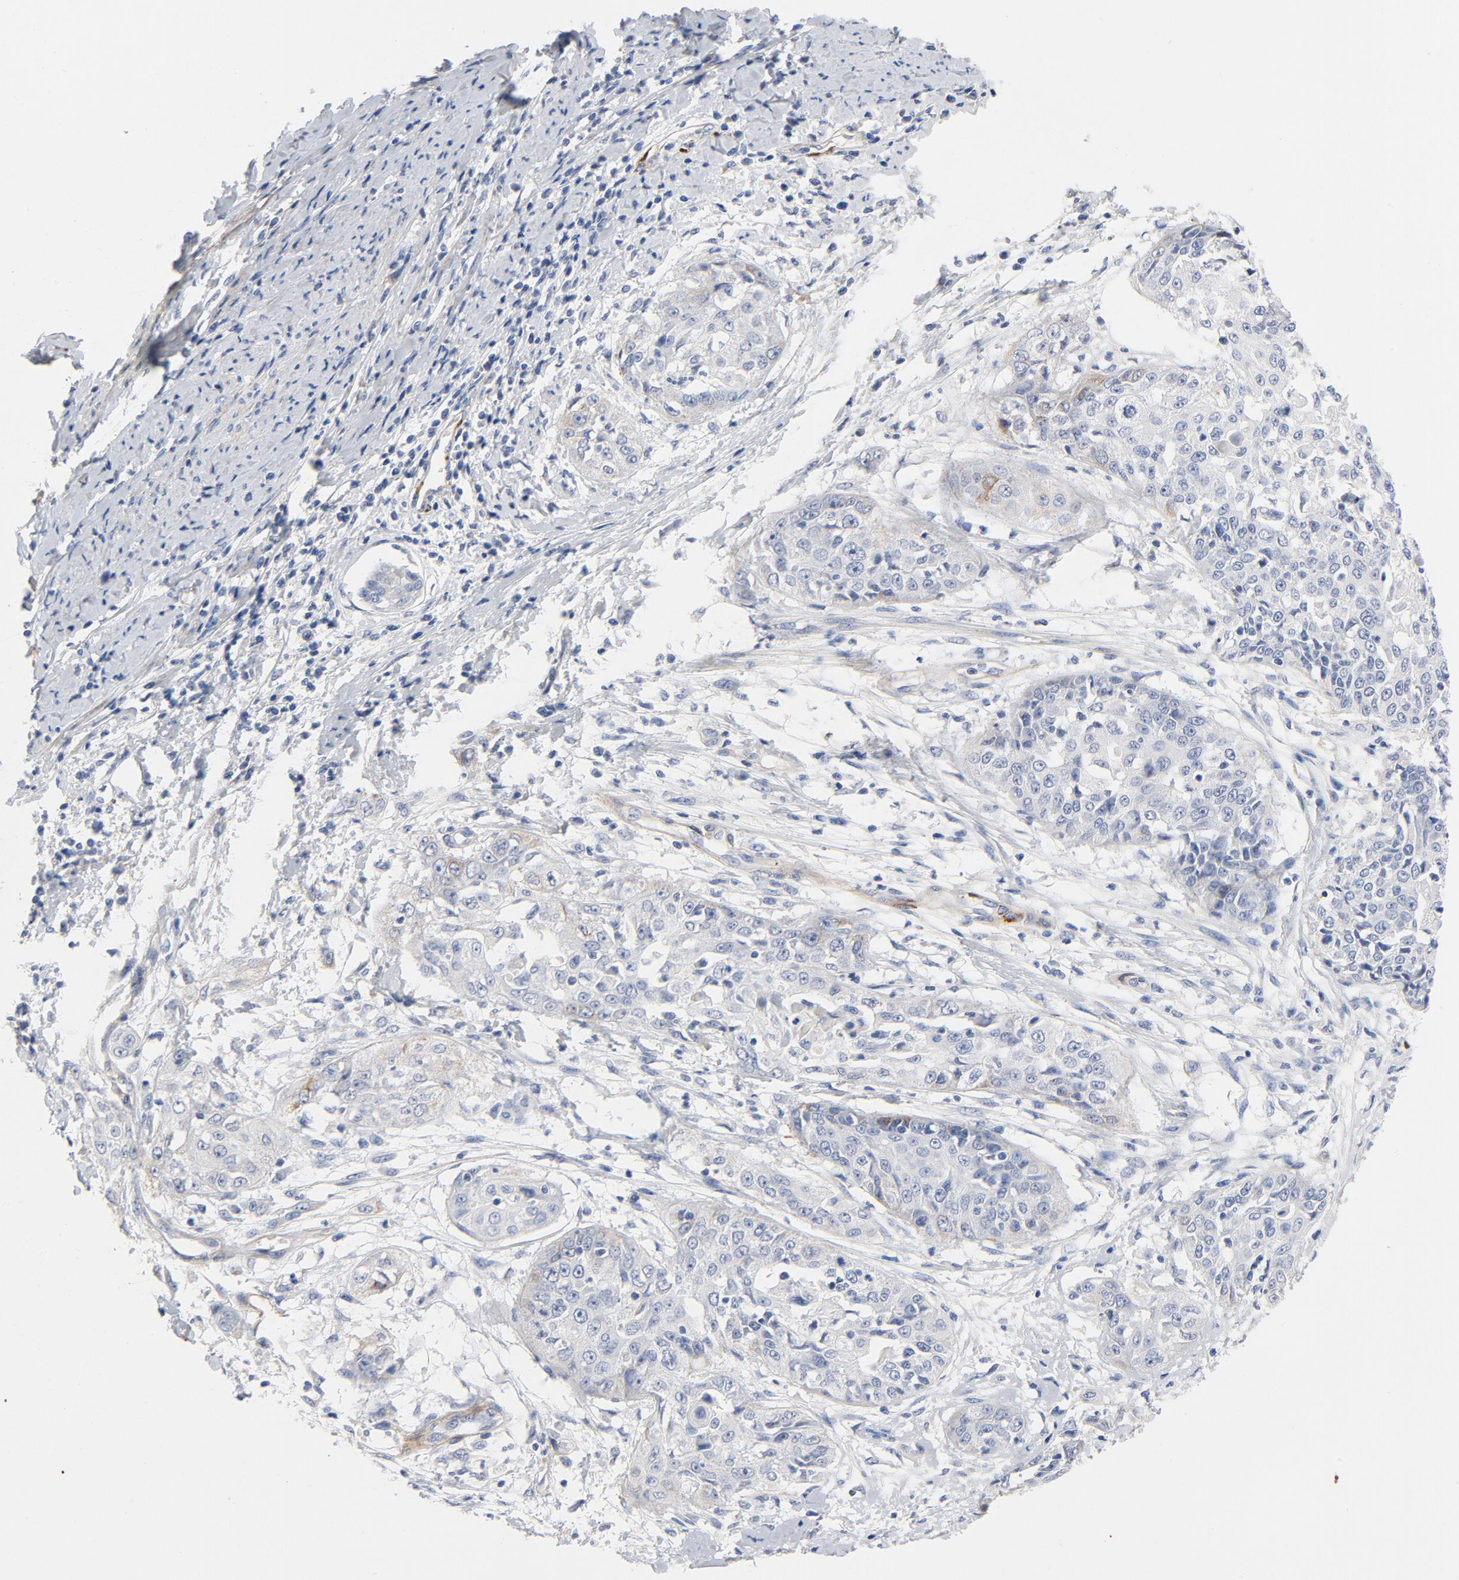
{"staining": {"intensity": "negative", "quantity": "none", "location": "none"}, "tissue": "cervical cancer", "cell_type": "Tumor cells", "image_type": "cancer", "snomed": [{"axis": "morphology", "description": "Squamous cell carcinoma, NOS"}, {"axis": "topography", "description": "Cervix"}], "caption": "An immunohistochemistry (IHC) micrograph of squamous cell carcinoma (cervical) is shown. There is no staining in tumor cells of squamous cell carcinoma (cervical). (Stains: DAB immunohistochemistry with hematoxylin counter stain, Microscopy: brightfield microscopy at high magnification).", "gene": "LAMC1", "patient": {"sex": "female", "age": 64}}